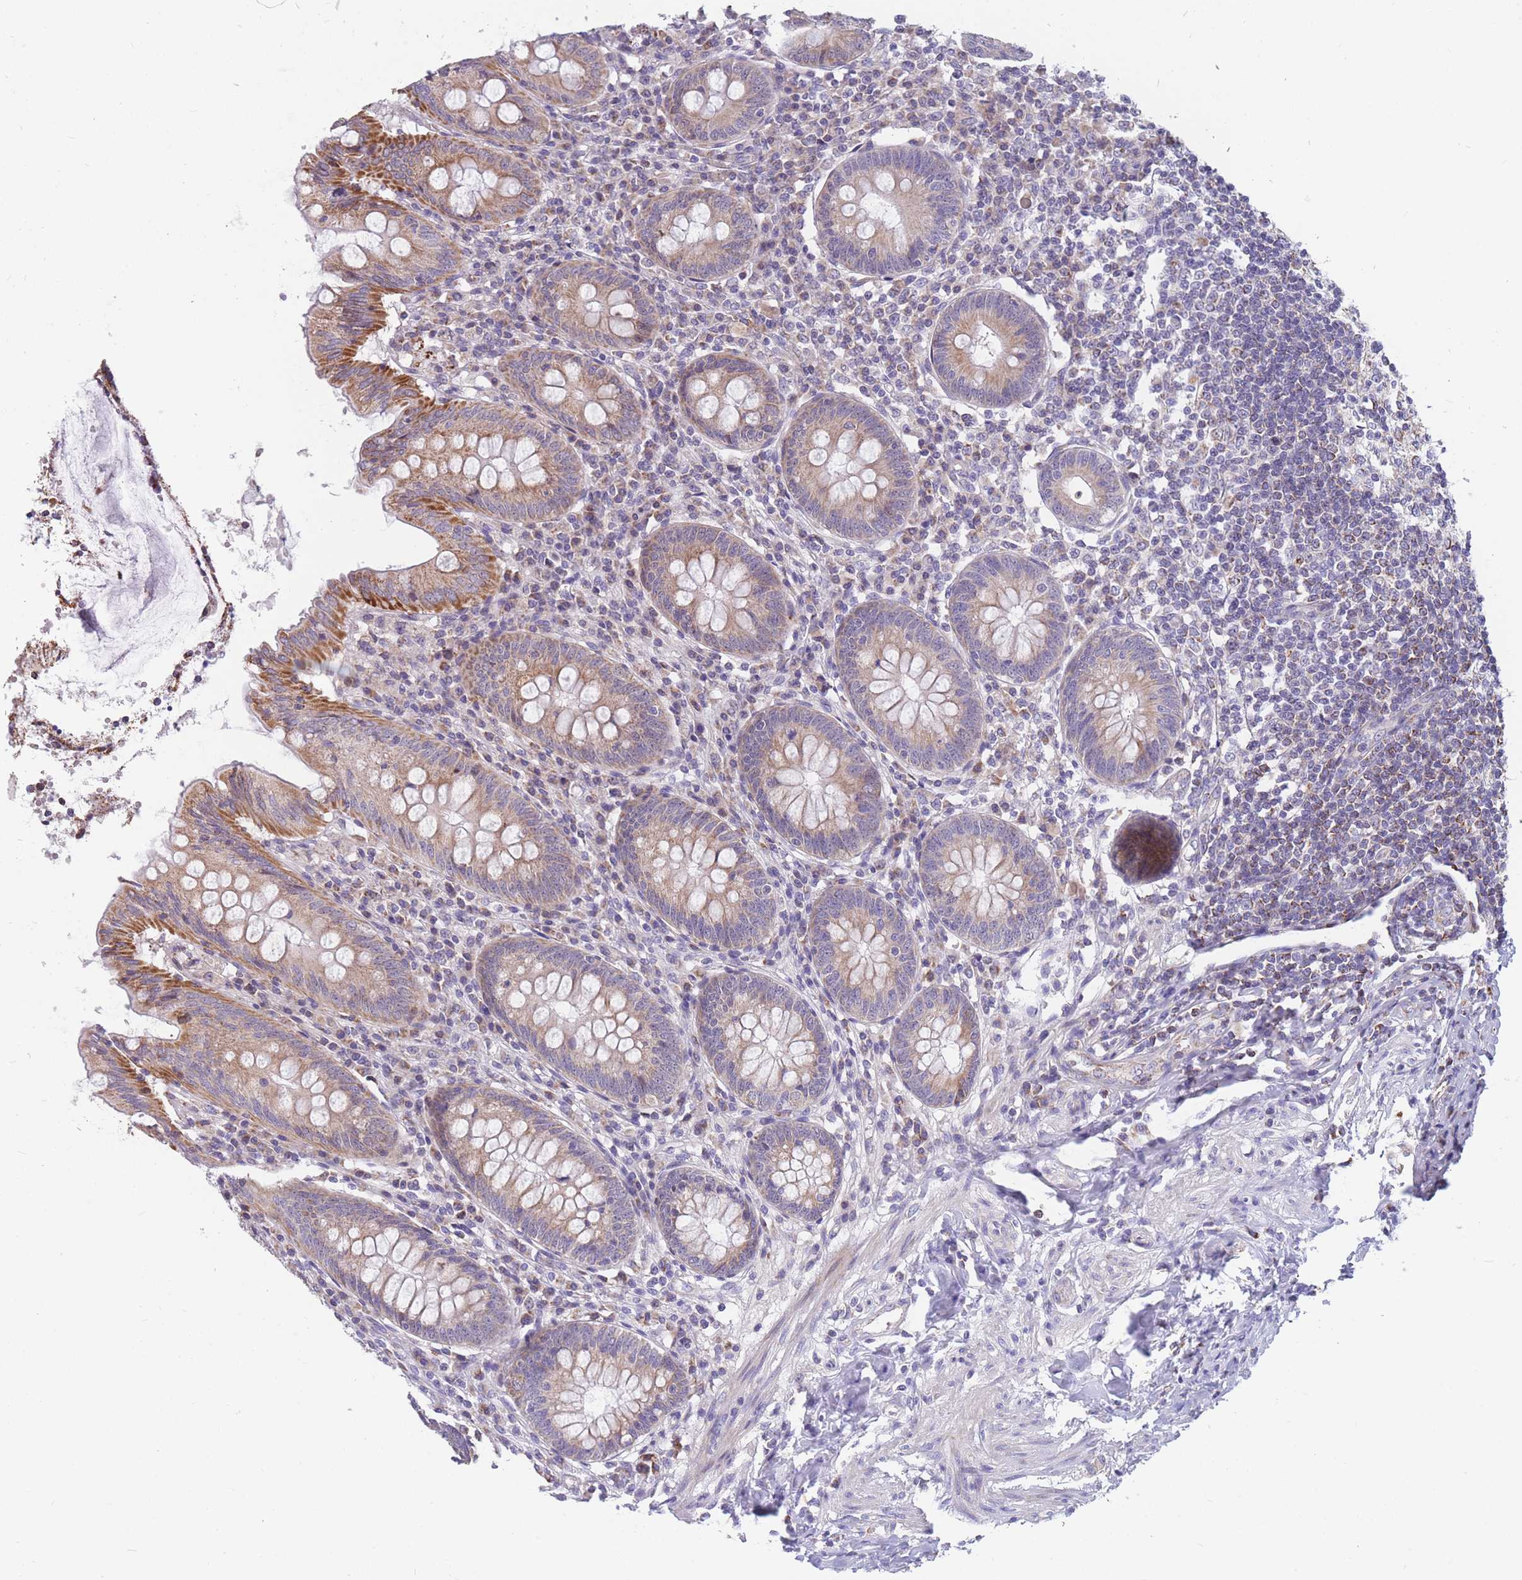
{"staining": {"intensity": "moderate", "quantity": "<25%", "location": "cytoplasmic/membranous"}, "tissue": "appendix", "cell_type": "Glandular cells", "image_type": "normal", "snomed": [{"axis": "morphology", "description": "Normal tissue, NOS"}, {"axis": "topography", "description": "Appendix"}], "caption": "A brown stain shows moderate cytoplasmic/membranous expression of a protein in glandular cells of unremarkable human appendix. (Stains: DAB in brown, nuclei in blue, Microscopy: brightfield microscopy at high magnification).", "gene": "DDX49", "patient": {"sex": "female", "age": 54}}